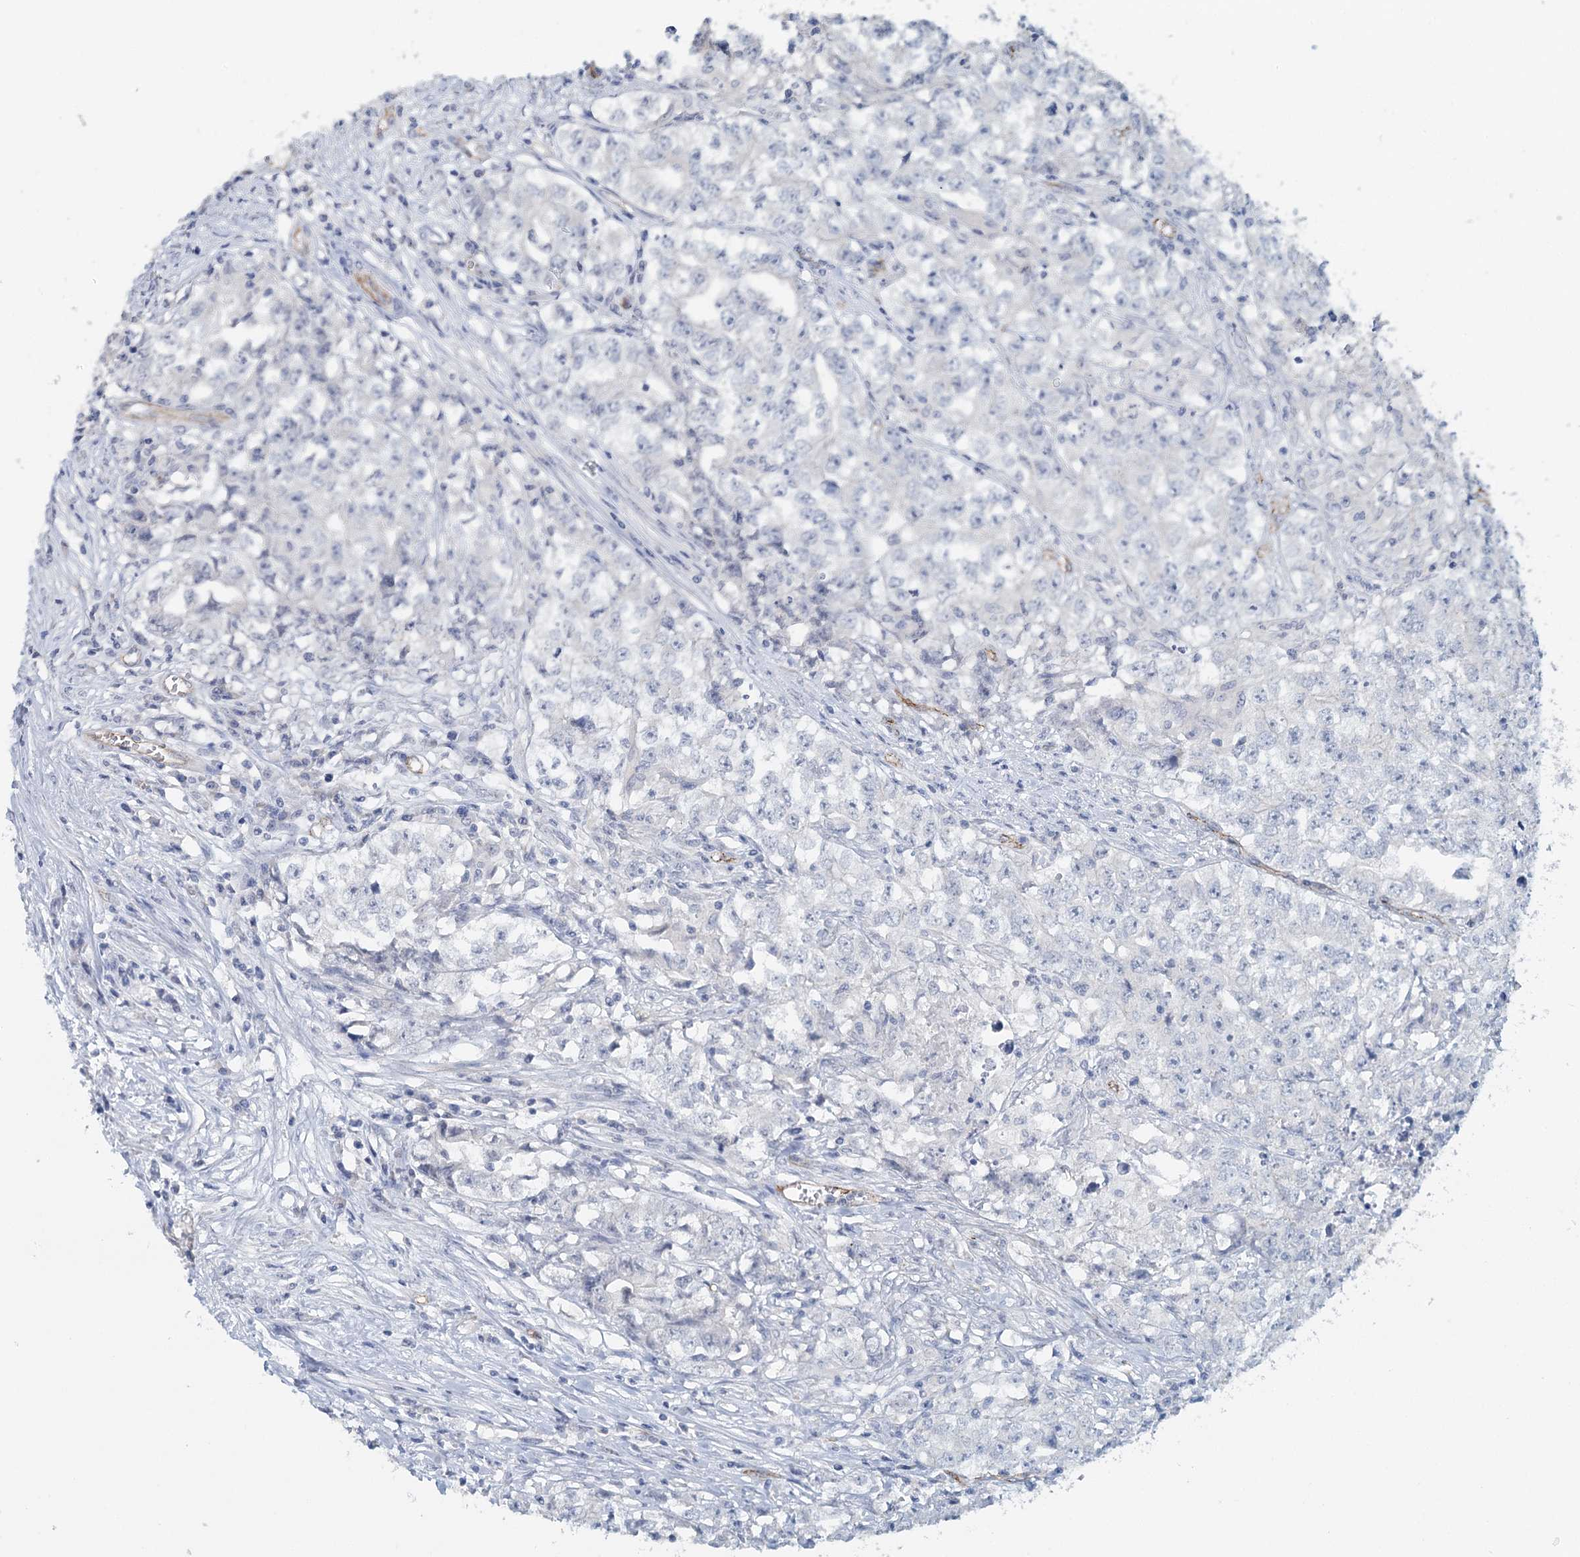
{"staining": {"intensity": "negative", "quantity": "none", "location": "none"}, "tissue": "testis cancer", "cell_type": "Tumor cells", "image_type": "cancer", "snomed": [{"axis": "morphology", "description": "Seminoma, NOS"}, {"axis": "morphology", "description": "Carcinoma, Embryonal, NOS"}, {"axis": "topography", "description": "Testis"}], "caption": "Protein analysis of testis embryonal carcinoma demonstrates no significant expression in tumor cells.", "gene": "SYNPO", "patient": {"sex": "male", "age": 43}}